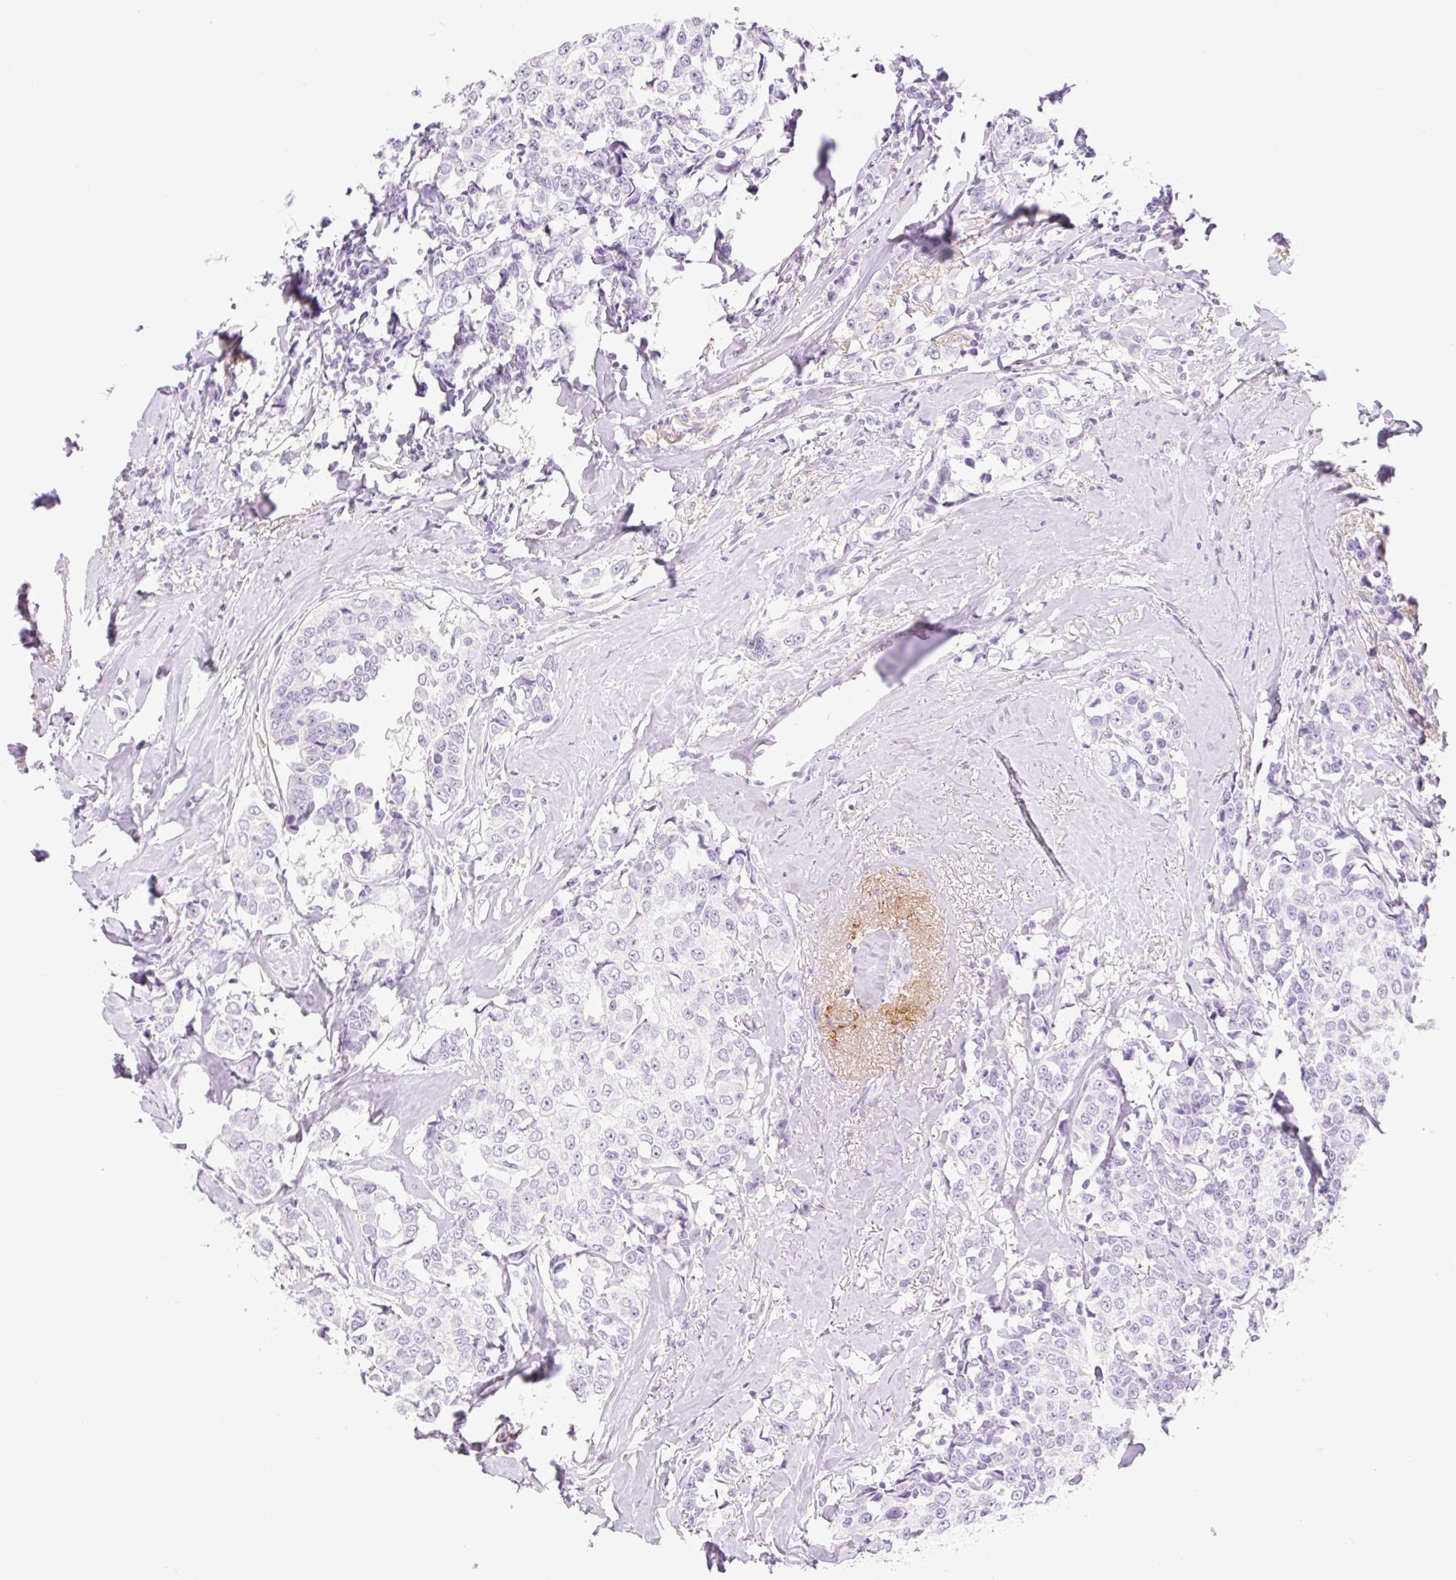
{"staining": {"intensity": "negative", "quantity": "none", "location": "none"}, "tissue": "breast cancer", "cell_type": "Tumor cells", "image_type": "cancer", "snomed": [{"axis": "morphology", "description": "Duct carcinoma"}, {"axis": "topography", "description": "Breast"}], "caption": "Immunohistochemical staining of human breast invasive ductal carcinoma shows no significant staining in tumor cells.", "gene": "SP140L", "patient": {"sex": "female", "age": 80}}